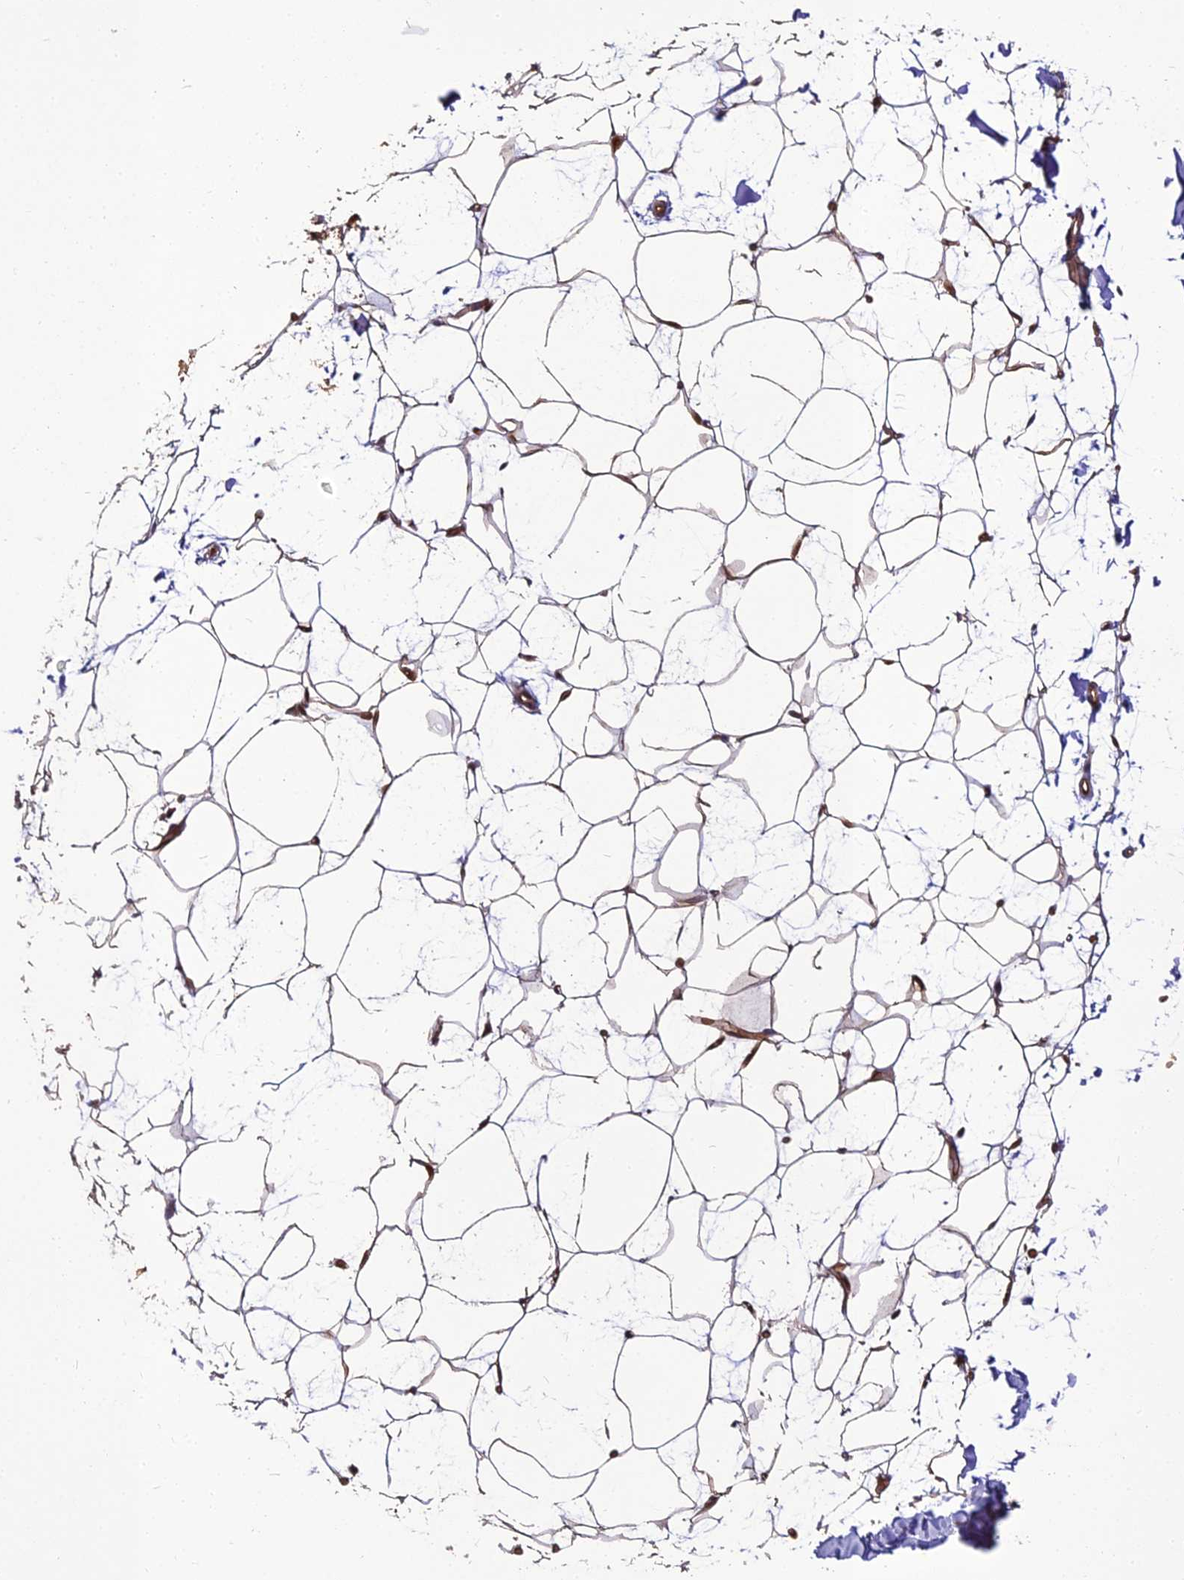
{"staining": {"intensity": "strong", "quantity": ">75%", "location": "cytoplasmic/membranous"}, "tissue": "adipose tissue", "cell_type": "Adipocytes", "image_type": "normal", "snomed": [{"axis": "morphology", "description": "Normal tissue, NOS"}, {"axis": "topography", "description": "Breast"}], "caption": "IHC staining of unremarkable adipose tissue, which reveals high levels of strong cytoplasmic/membranous positivity in approximately >75% of adipocytes indicating strong cytoplasmic/membranous protein expression. The staining was performed using DAB (3,3'-diaminobenzidine) (brown) for protein detection and nuclei were counterstained in hematoxylin (blue).", "gene": "BCDIN3D", "patient": {"sex": "female", "age": 23}}